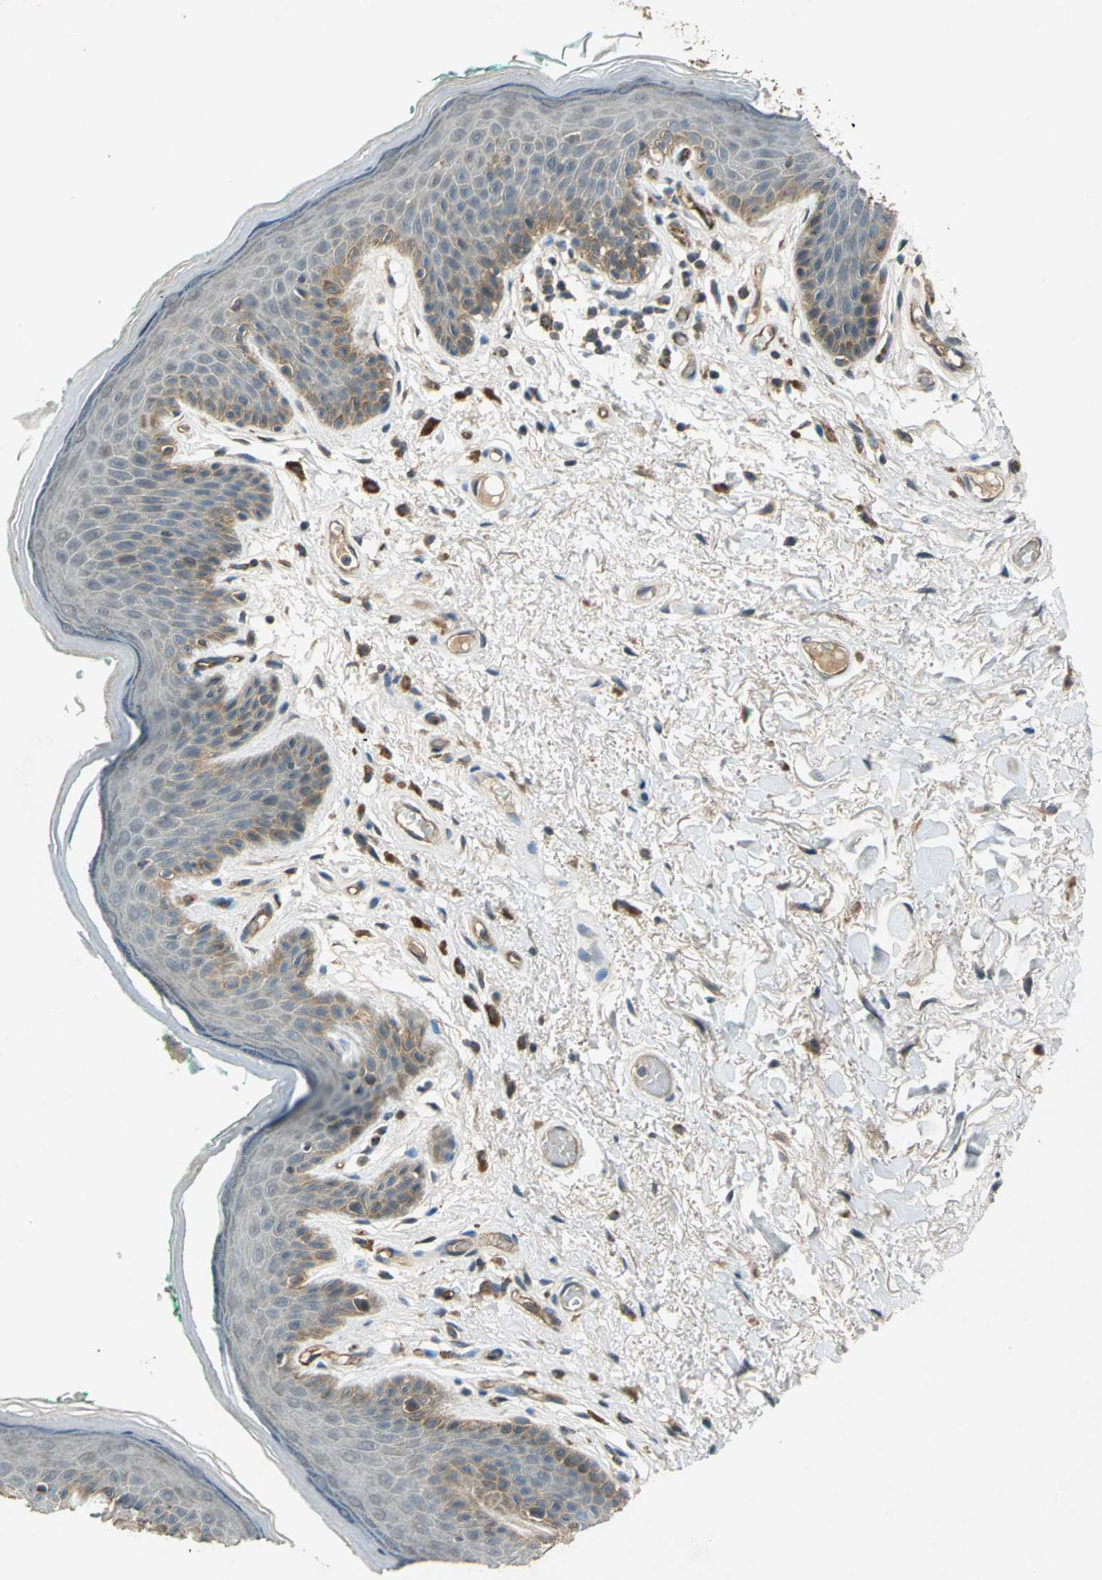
{"staining": {"intensity": "moderate", "quantity": "25%-75%", "location": "cytoplasmic/membranous"}, "tissue": "skin", "cell_type": "Epidermal cells", "image_type": "normal", "snomed": [{"axis": "morphology", "description": "Normal tissue, NOS"}, {"axis": "topography", "description": "Anal"}], "caption": "A high-resolution image shows immunohistochemistry staining of benign skin, which exhibits moderate cytoplasmic/membranous staining in approximately 25%-75% of epidermal cells.", "gene": "EMCN", "patient": {"sex": "male", "age": 74}}